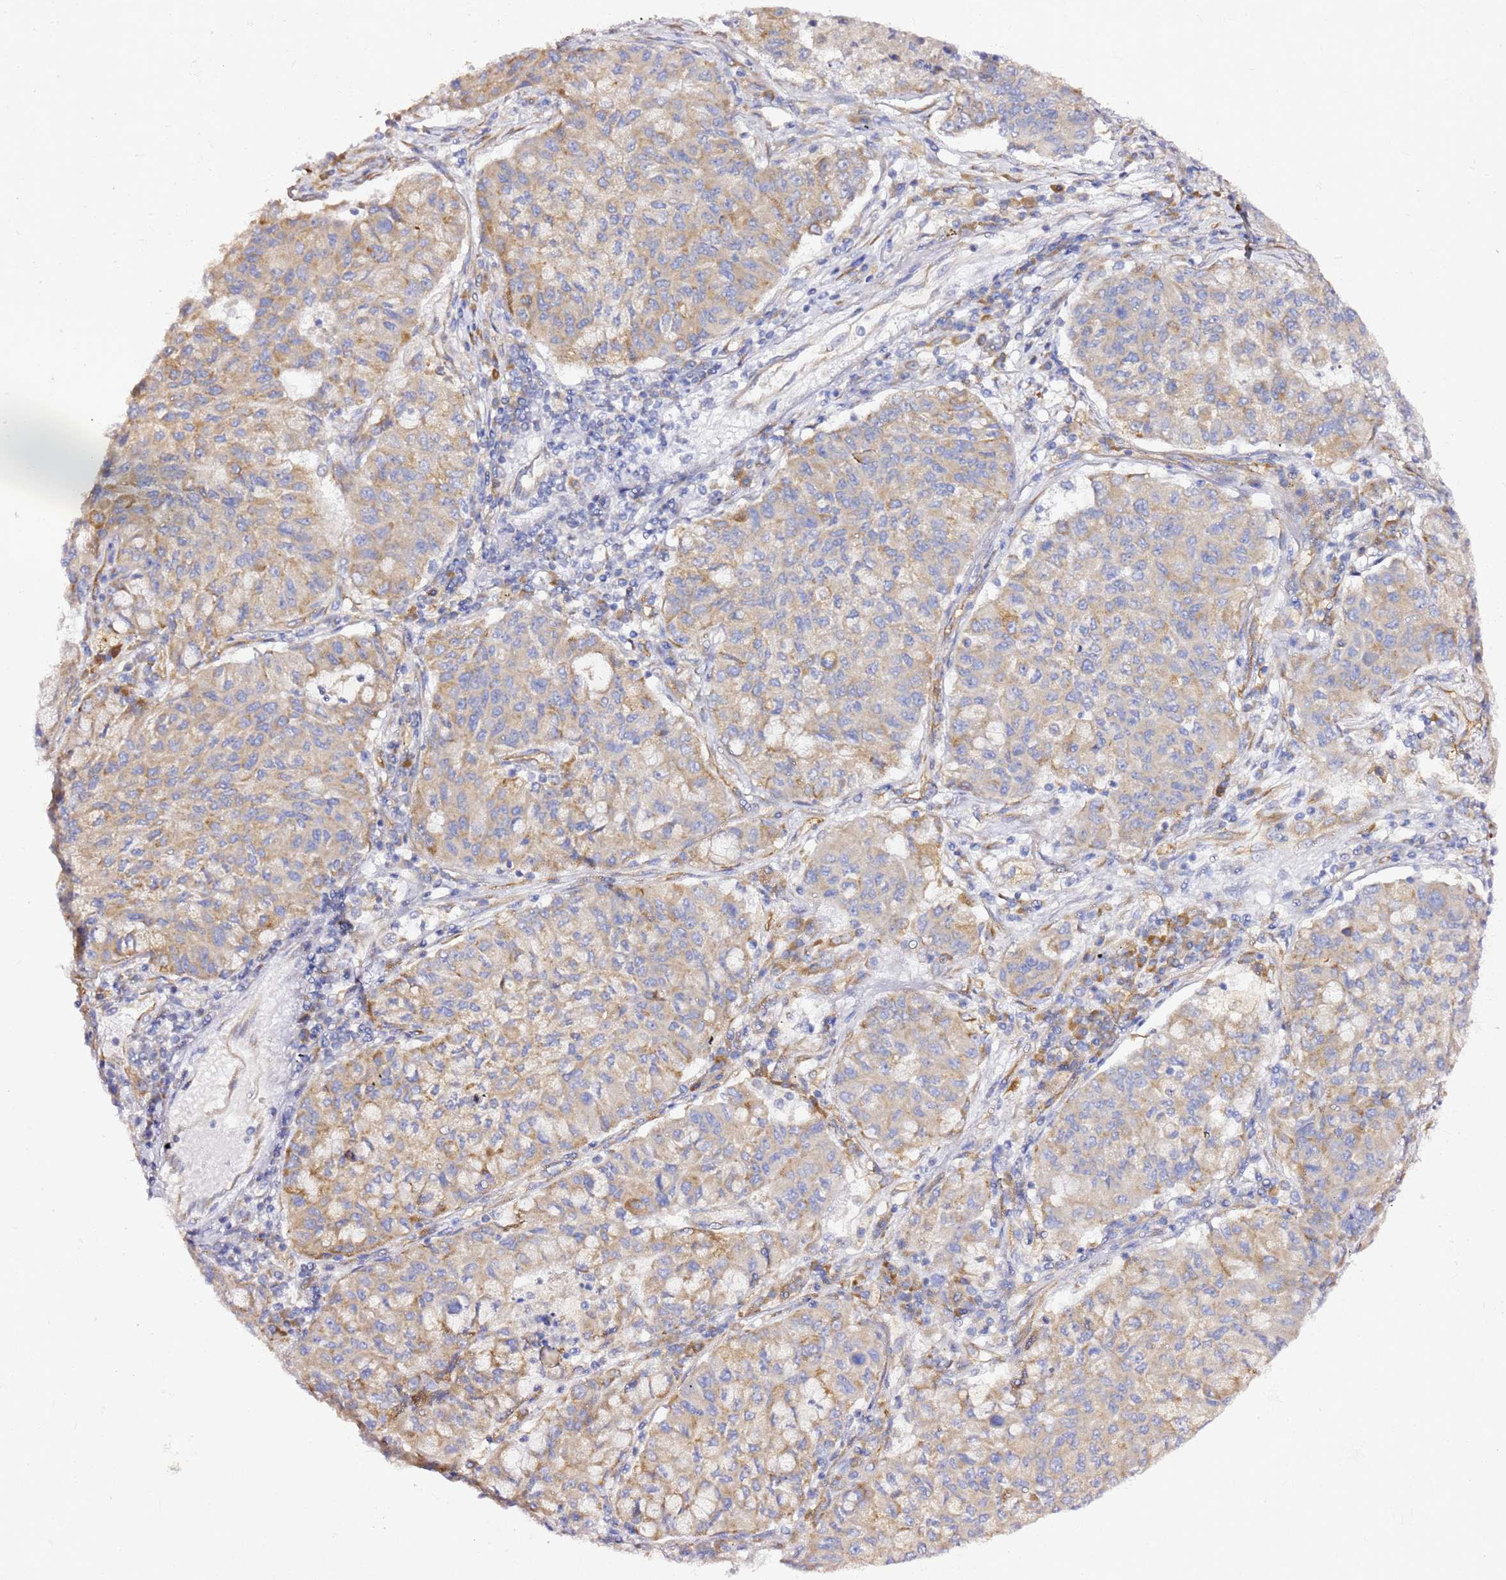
{"staining": {"intensity": "moderate", "quantity": ">75%", "location": "cytoplasmic/membranous"}, "tissue": "lung cancer", "cell_type": "Tumor cells", "image_type": "cancer", "snomed": [{"axis": "morphology", "description": "Squamous cell carcinoma, NOS"}, {"axis": "topography", "description": "Lung"}], "caption": "Immunohistochemistry (IHC) staining of squamous cell carcinoma (lung), which displays medium levels of moderate cytoplasmic/membranous staining in approximately >75% of tumor cells indicating moderate cytoplasmic/membranous protein staining. The staining was performed using DAB (brown) for protein detection and nuclei were counterstained in hematoxylin (blue).", "gene": "KIF7", "patient": {"sex": "male", "age": 74}}